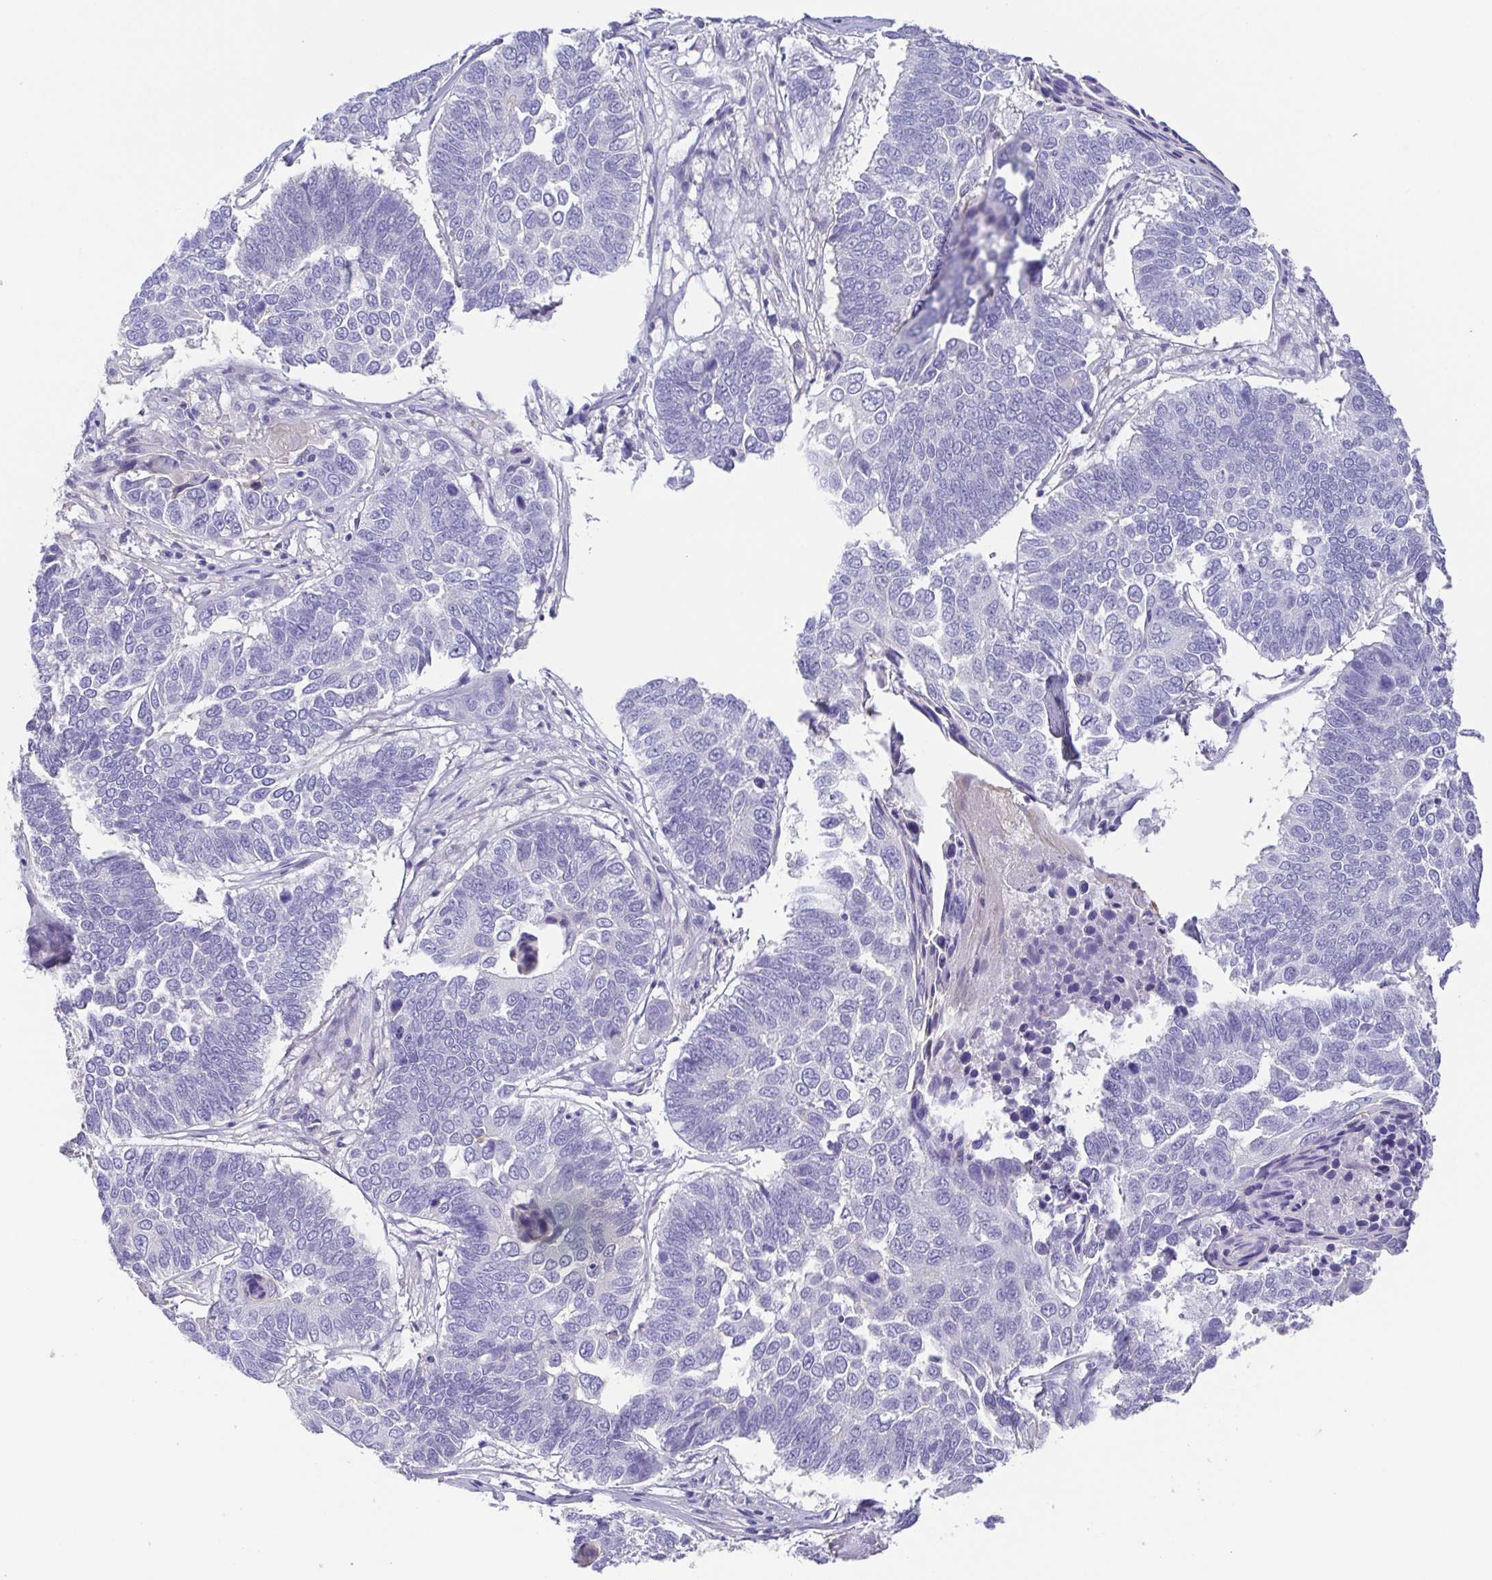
{"staining": {"intensity": "negative", "quantity": "none", "location": "none"}, "tissue": "lung cancer", "cell_type": "Tumor cells", "image_type": "cancer", "snomed": [{"axis": "morphology", "description": "Squamous cell carcinoma, NOS"}, {"axis": "topography", "description": "Lung"}], "caption": "This is an immunohistochemistry micrograph of human lung squamous cell carcinoma. There is no expression in tumor cells.", "gene": "PKDREJ", "patient": {"sex": "male", "age": 73}}